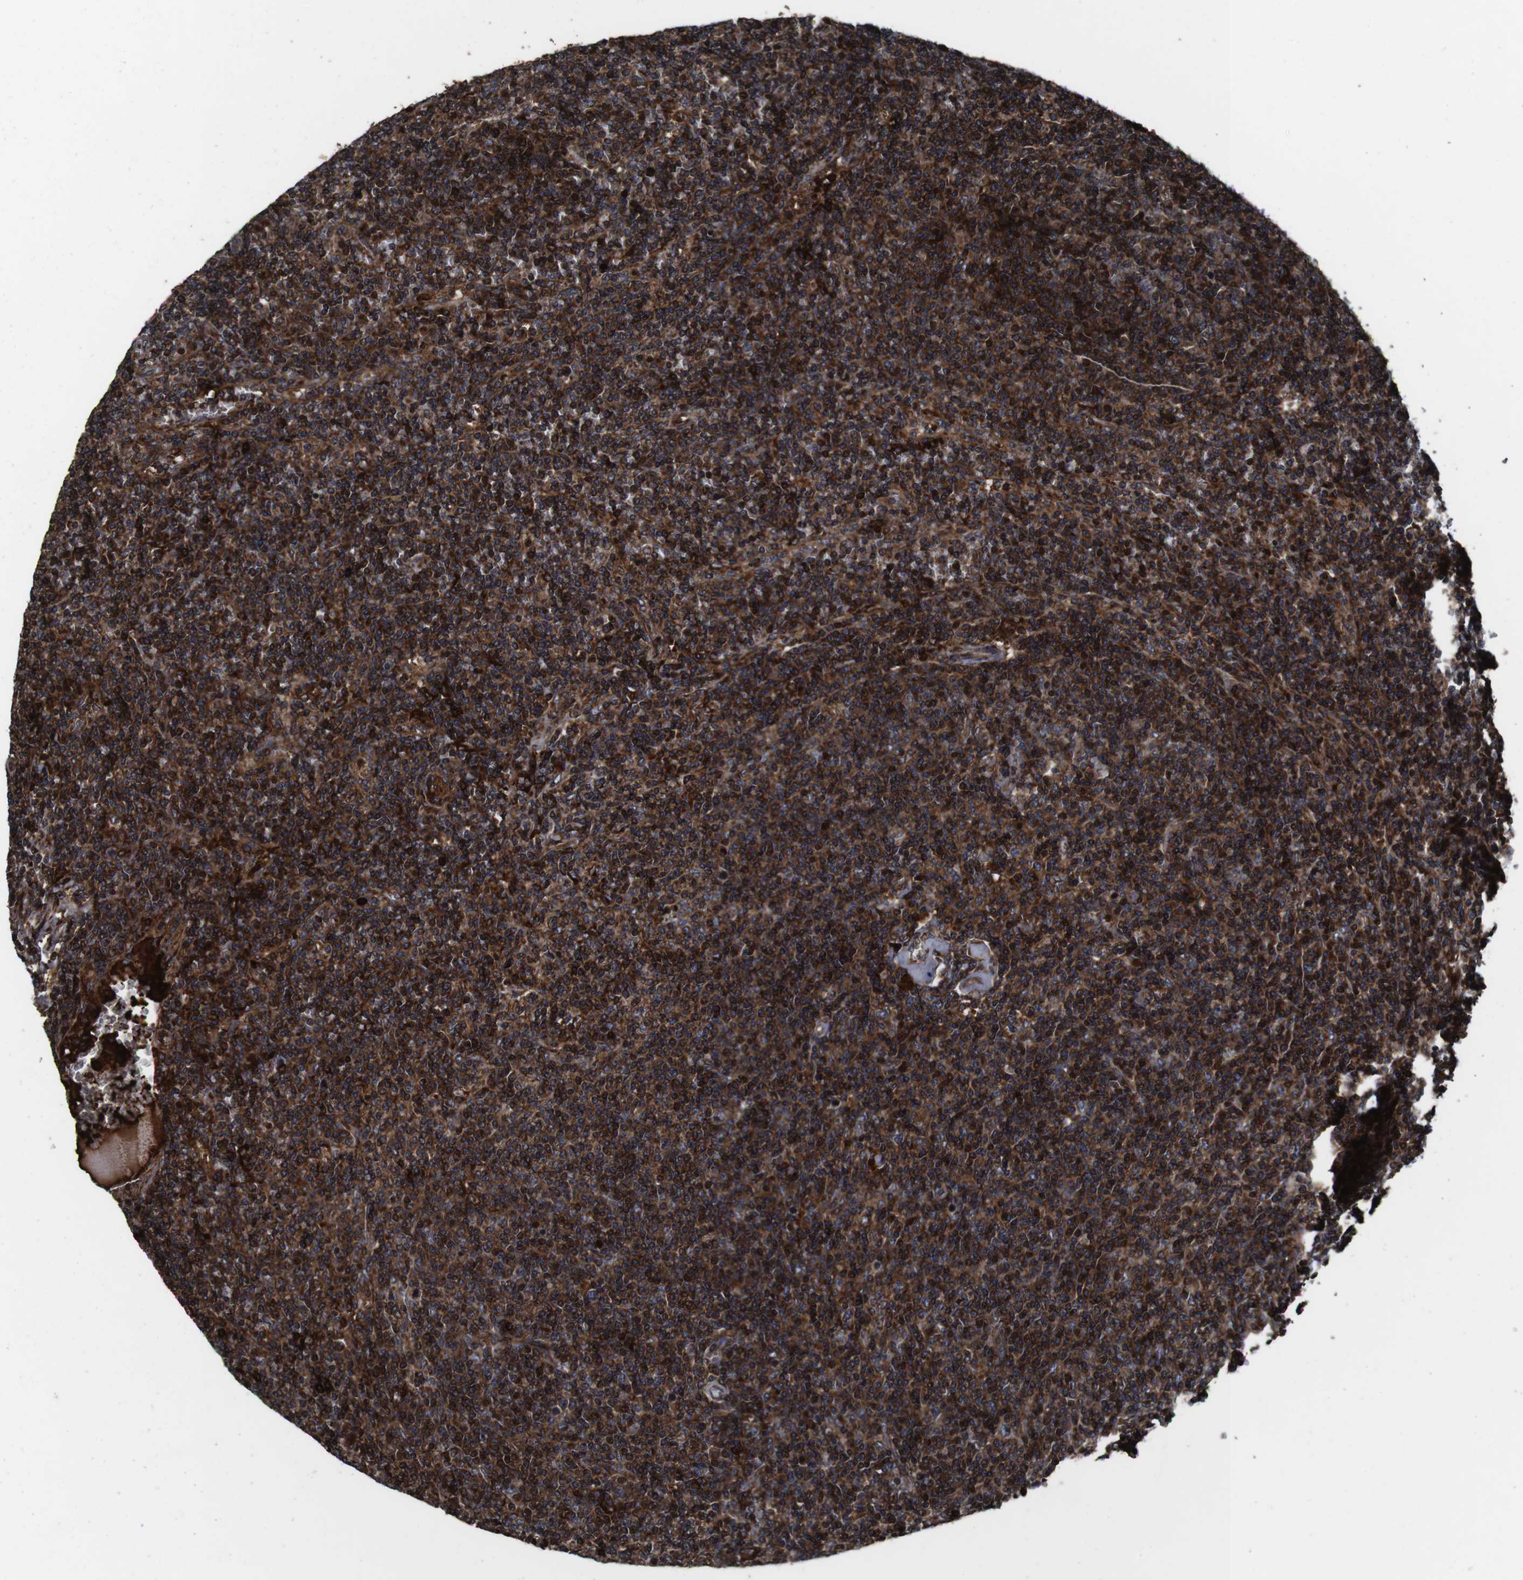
{"staining": {"intensity": "strong", "quantity": ">75%", "location": "cytoplasmic/membranous"}, "tissue": "lymphoma", "cell_type": "Tumor cells", "image_type": "cancer", "snomed": [{"axis": "morphology", "description": "Malignant lymphoma, non-Hodgkin's type, Low grade"}, {"axis": "topography", "description": "Spleen"}], "caption": "An image showing strong cytoplasmic/membranous expression in approximately >75% of tumor cells in low-grade malignant lymphoma, non-Hodgkin's type, as visualized by brown immunohistochemical staining.", "gene": "SMYD3", "patient": {"sex": "female", "age": 50}}